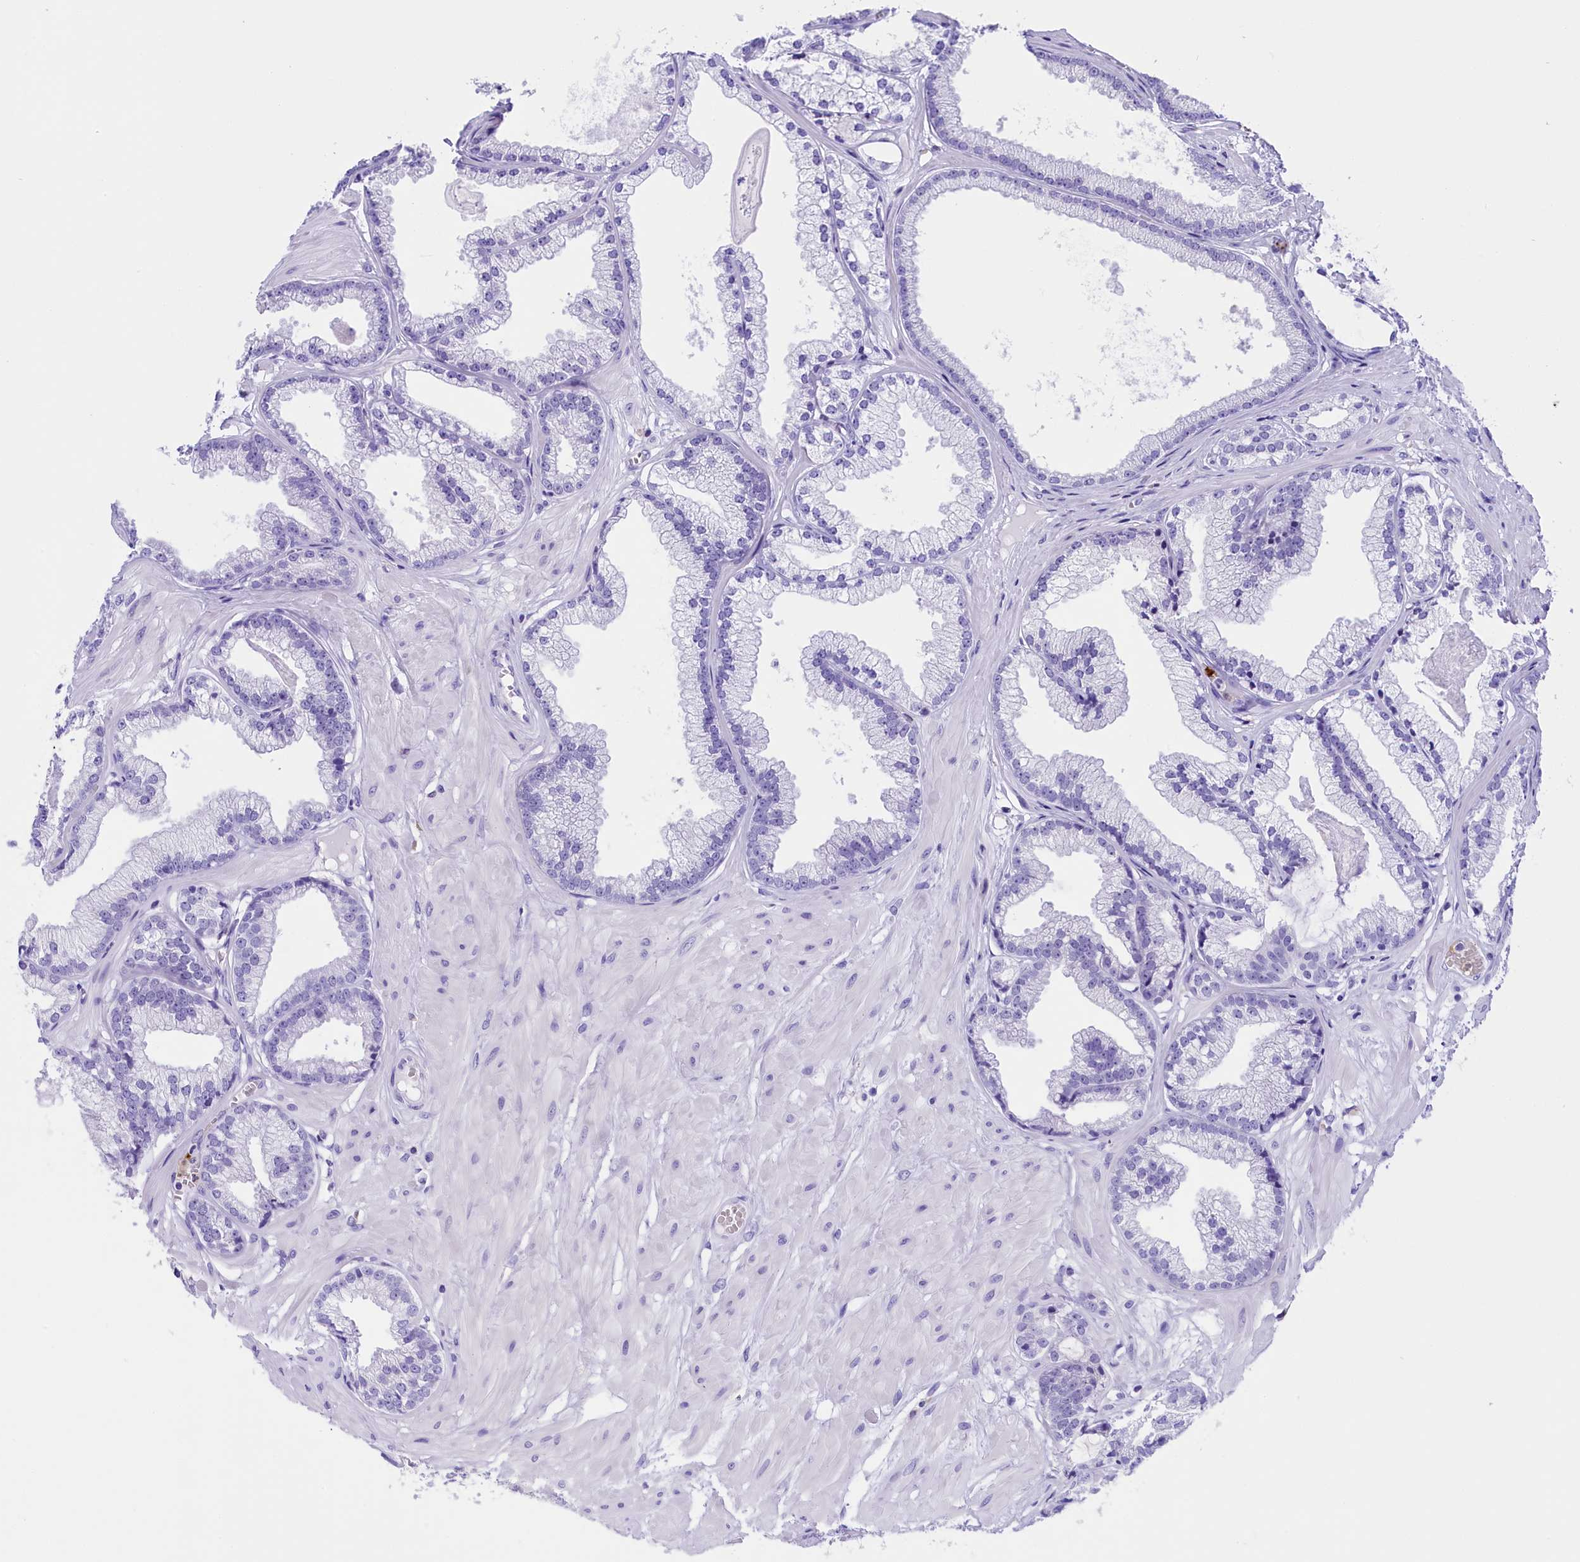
{"staining": {"intensity": "negative", "quantity": "none", "location": "none"}, "tissue": "prostate cancer", "cell_type": "Tumor cells", "image_type": "cancer", "snomed": [{"axis": "morphology", "description": "Adenocarcinoma, Low grade"}, {"axis": "topography", "description": "Prostate"}], "caption": "High power microscopy histopathology image of an immunohistochemistry photomicrograph of adenocarcinoma (low-grade) (prostate), revealing no significant expression in tumor cells.", "gene": "CLC", "patient": {"sex": "male", "age": 64}}